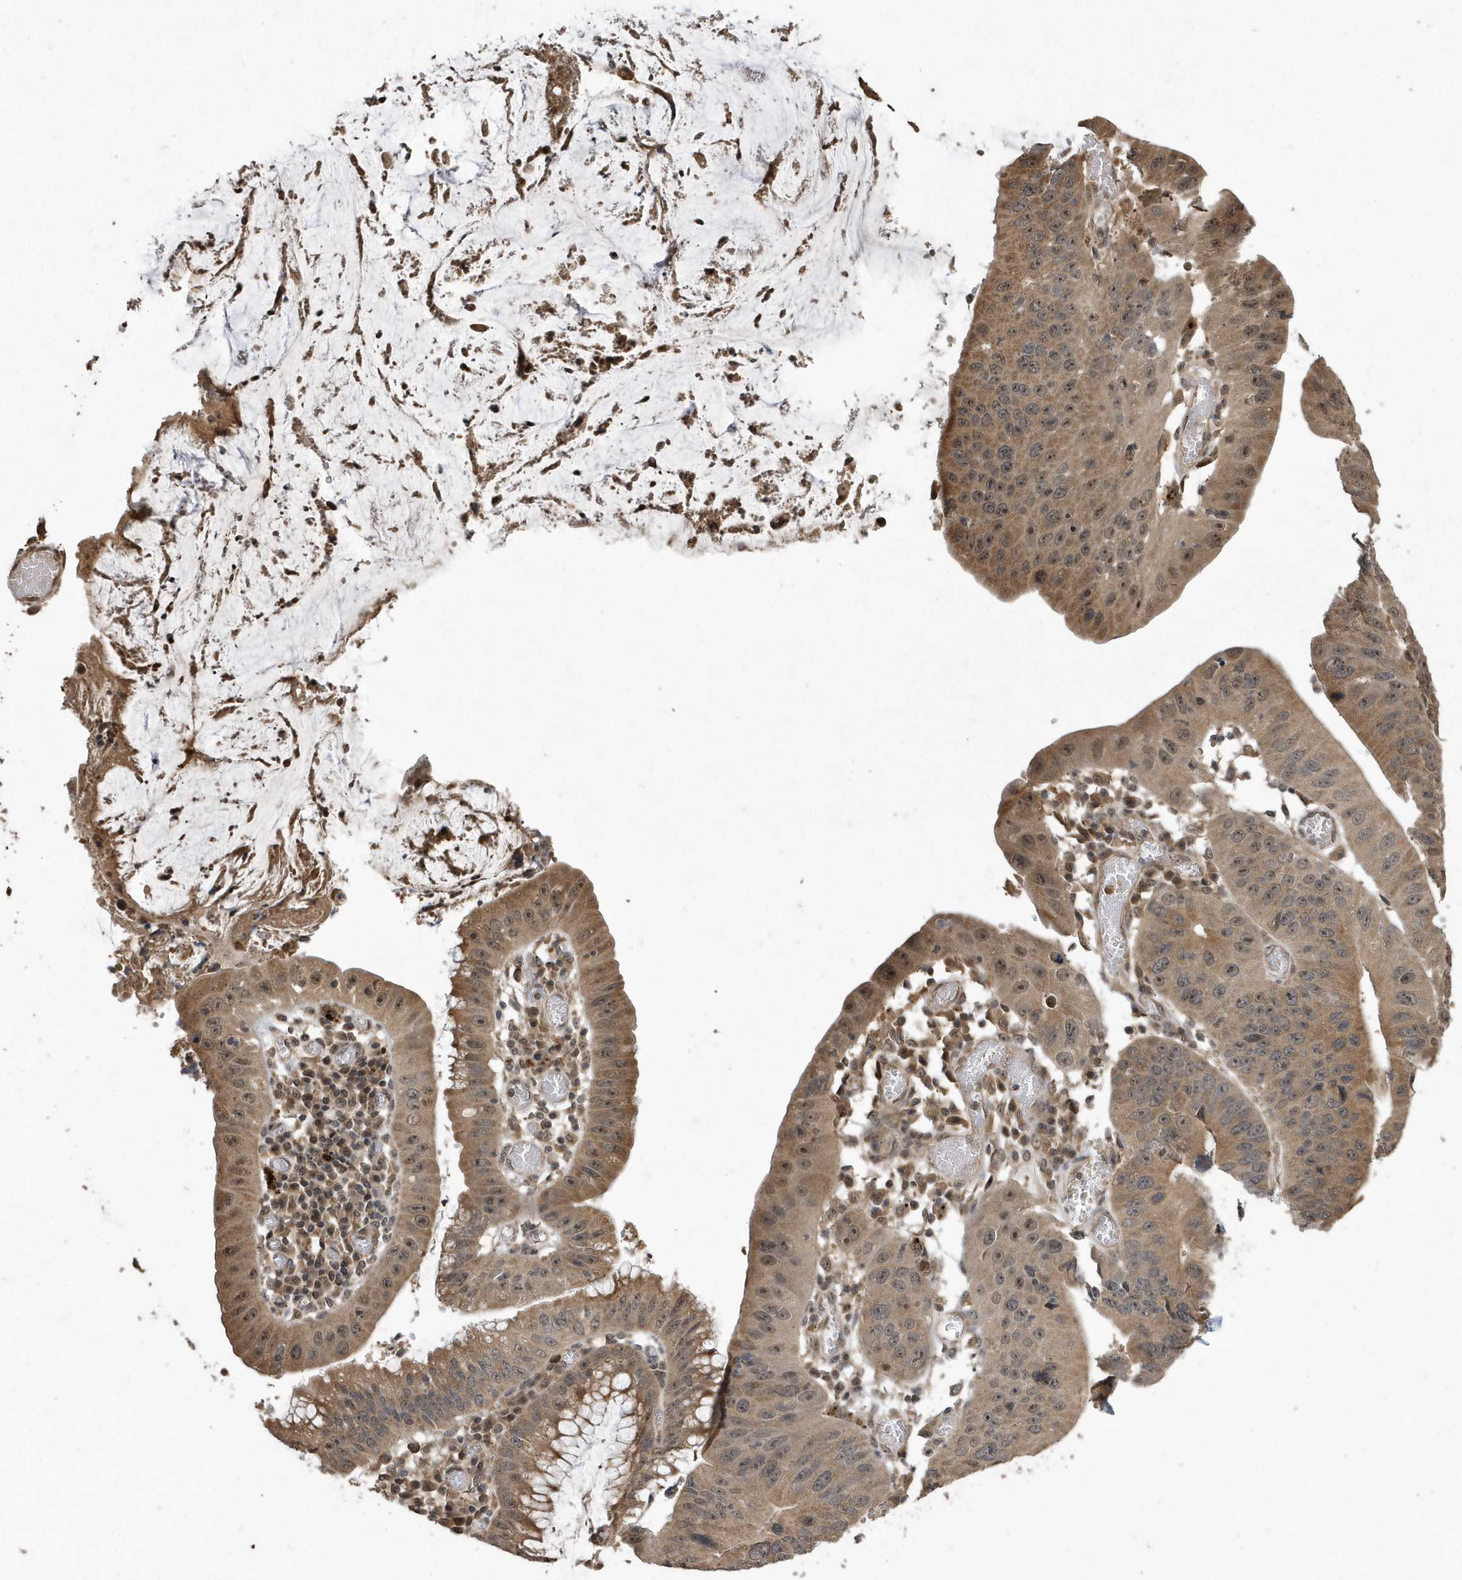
{"staining": {"intensity": "moderate", "quantity": ">75%", "location": "cytoplasmic/membranous,nuclear"}, "tissue": "stomach cancer", "cell_type": "Tumor cells", "image_type": "cancer", "snomed": [{"axis": "morphology", "description": "Adenocarcinoma, NOS"}, {"axis": "topography", "description": "Stomach"}], "caption": "A brown stain labels moderate cytoplasmic/membranous and nuclear staining of a protein in stomach cancer (adenocarcinoma) tumor cells.", "gene": "WASHC5", "patient": {"sex": "male", "age": 59}}